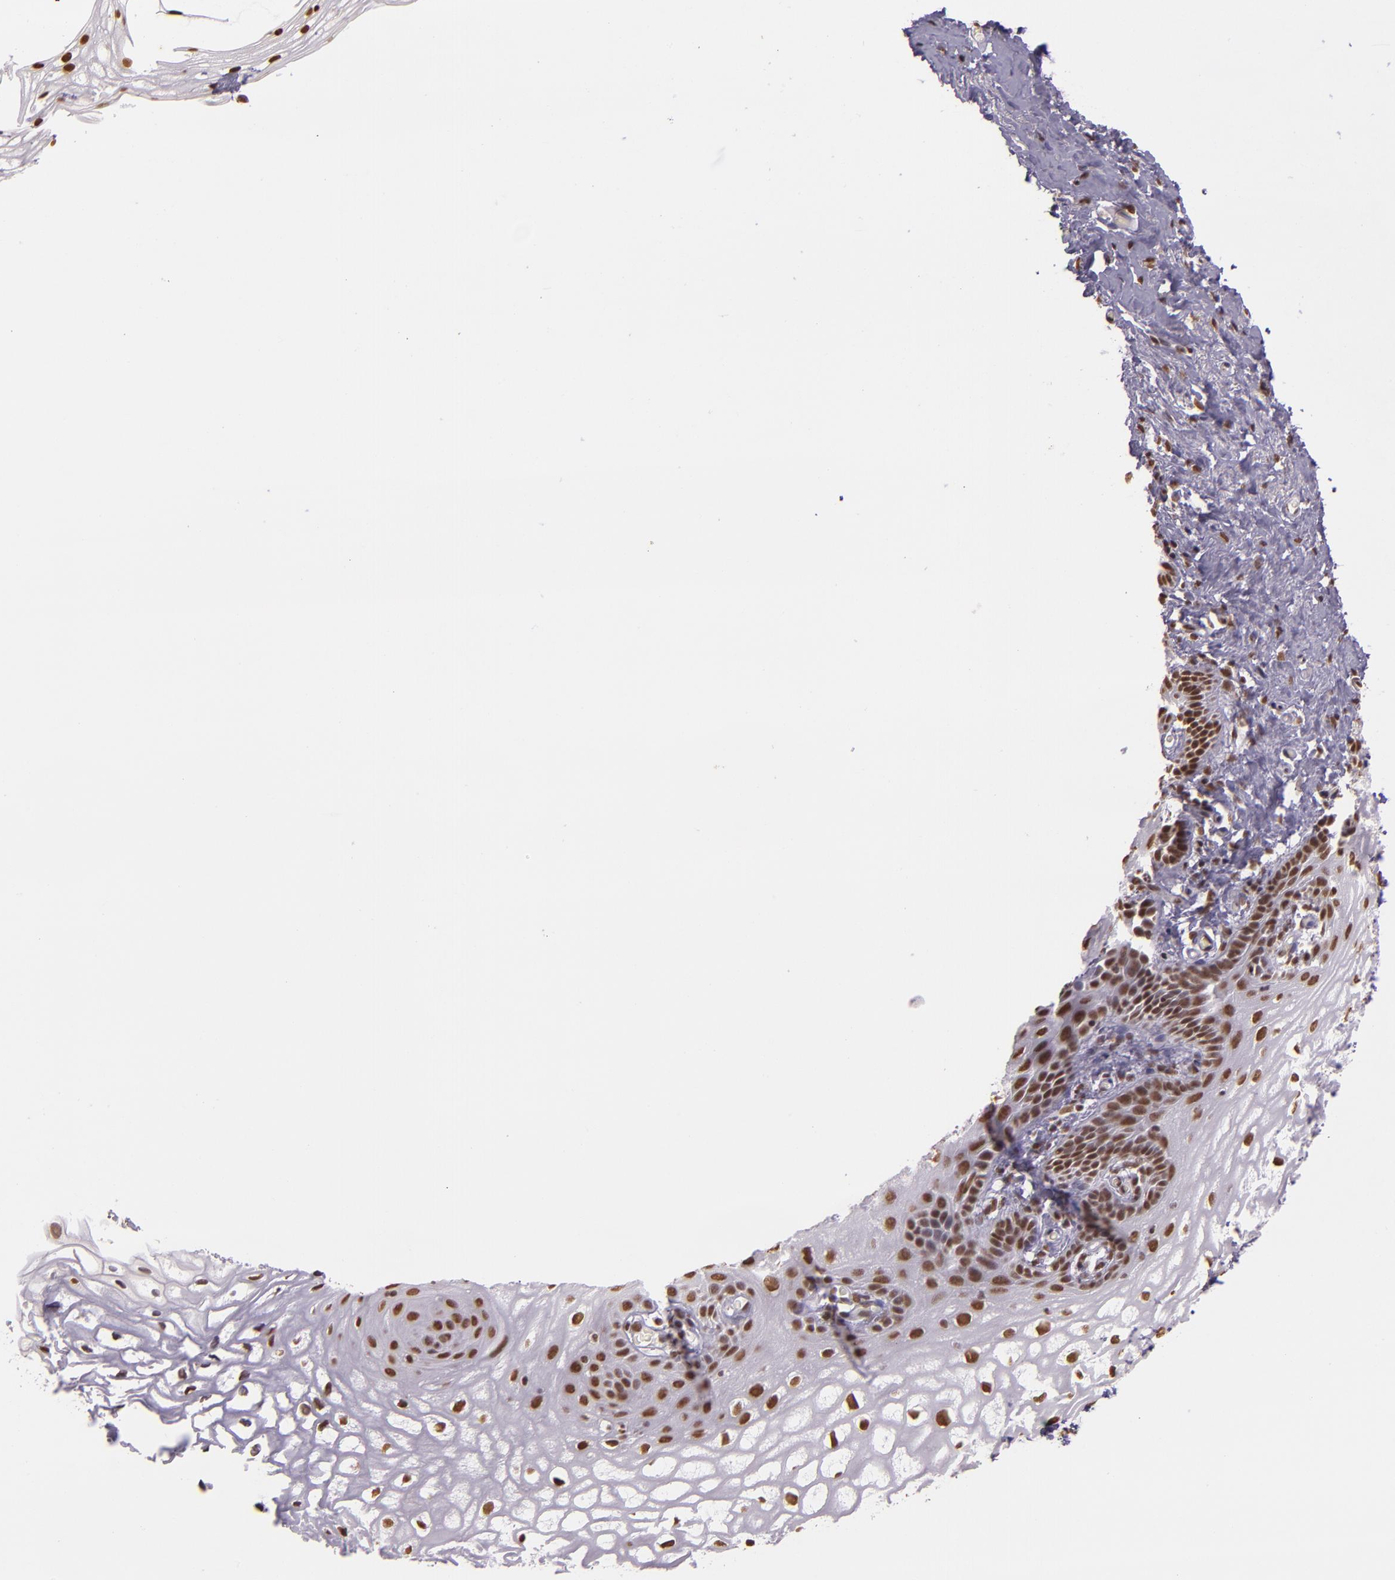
{"staining": {"intensity": "moderate", "quantity": ">75%", "location": "nuclear"}, "tissue": "vagina", "cell_type": "Squamous epithelial cells", "image_type": "normal", "snomed": [{"axis": "morphology", "description": "Normal tissue, NOS"}, {"axis": "topography", "description": "Vagina"}], "caption": "Squamous epithelial cells show medium levels of moderate nuclear positivity in approximately >75% of cells in normal vagina.", "gene": "USF1", "patient": {"sex": "female", "age": 61}}